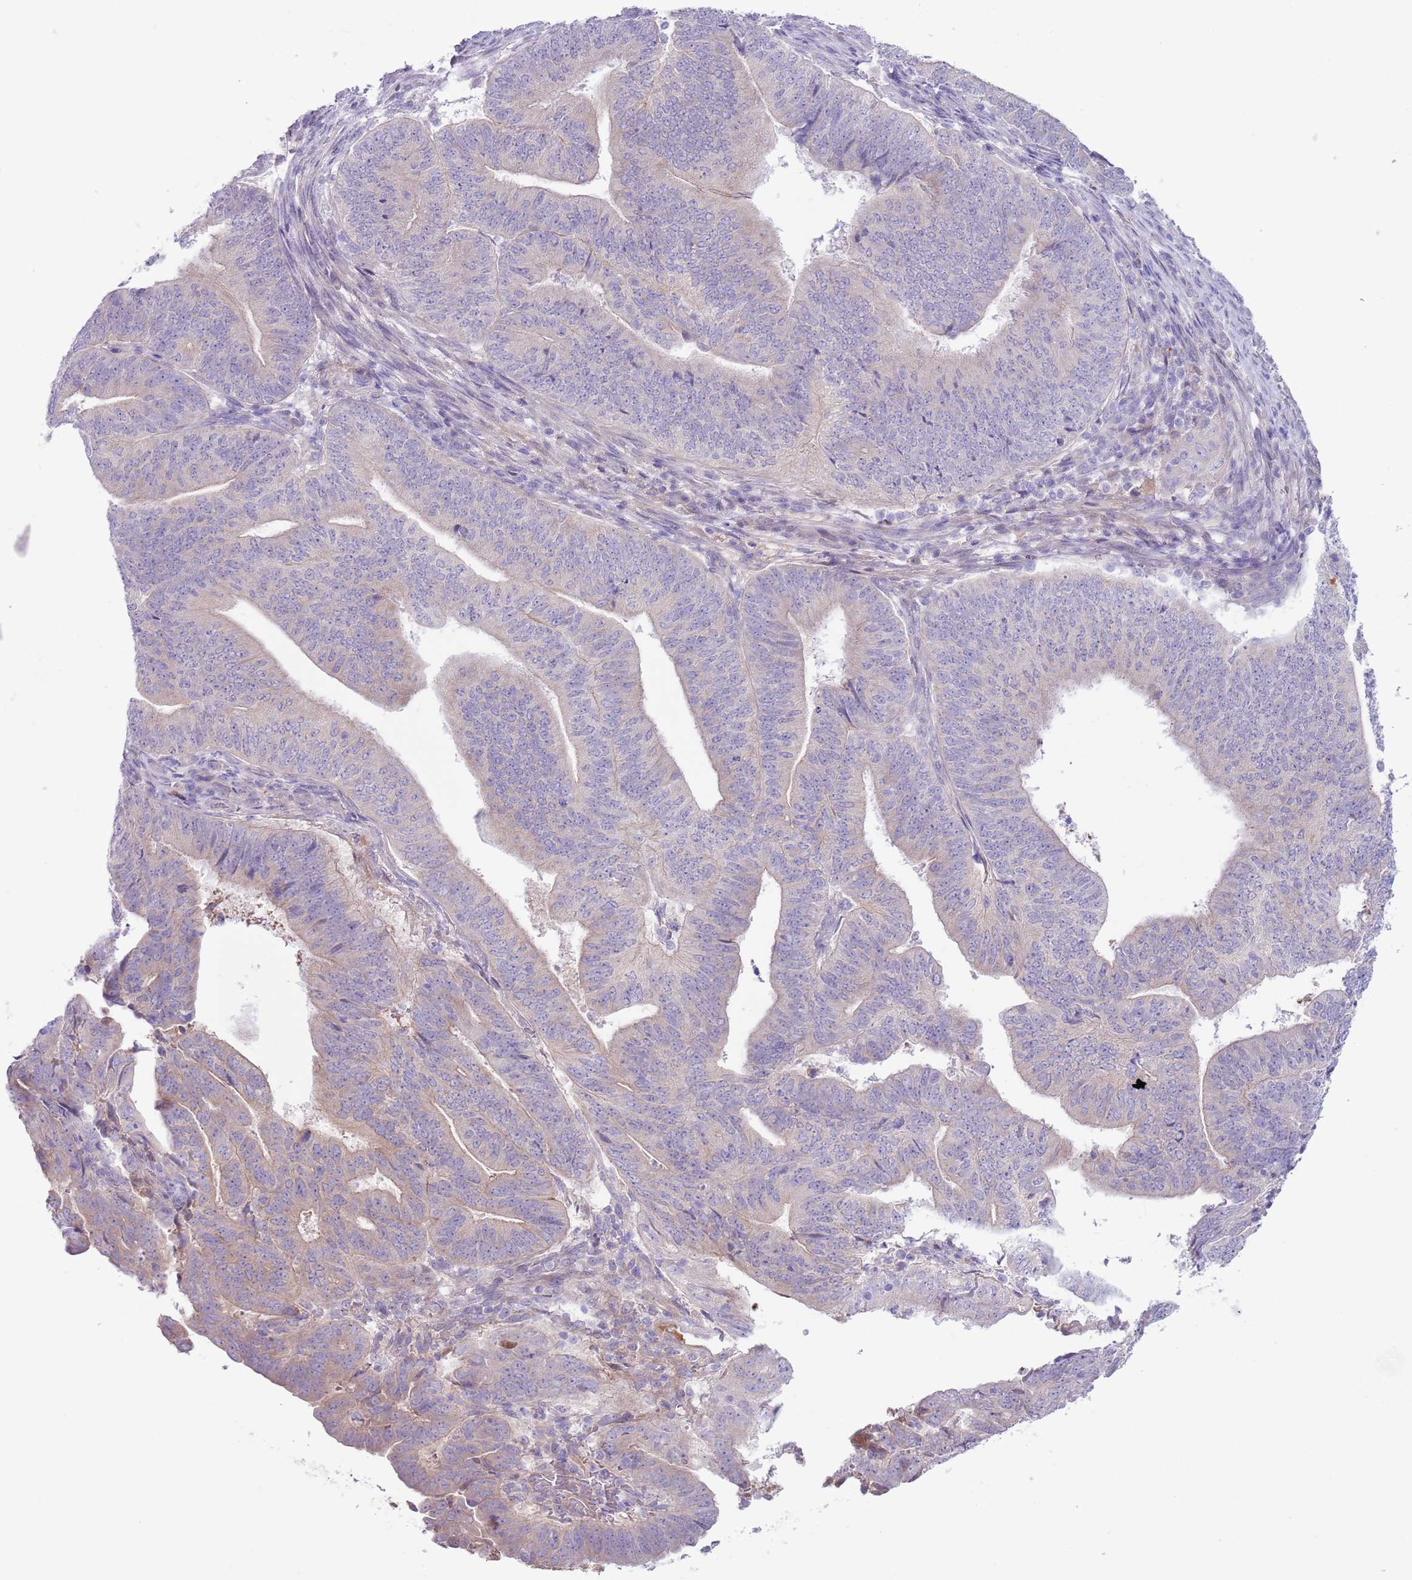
{"staining": {"intensity": "negative", "quantity": "none", "location": "none"}, "tissue": "endometrial cancer", "cell_type": "Tumor cells", "image_type": "cancer", "snomed": [{"axis": "morphology", "description": "Adenocarcinoma, NOS"}, {"axis": "topography", "description": "Endometrium"}], "caption": "This is an immunohistochemistry (IHC) image of endometrial adenocarcinoma. There is no staining in tumor cells.", "gene": "CFH", "patient": {"sex": "female", "age": 70}}